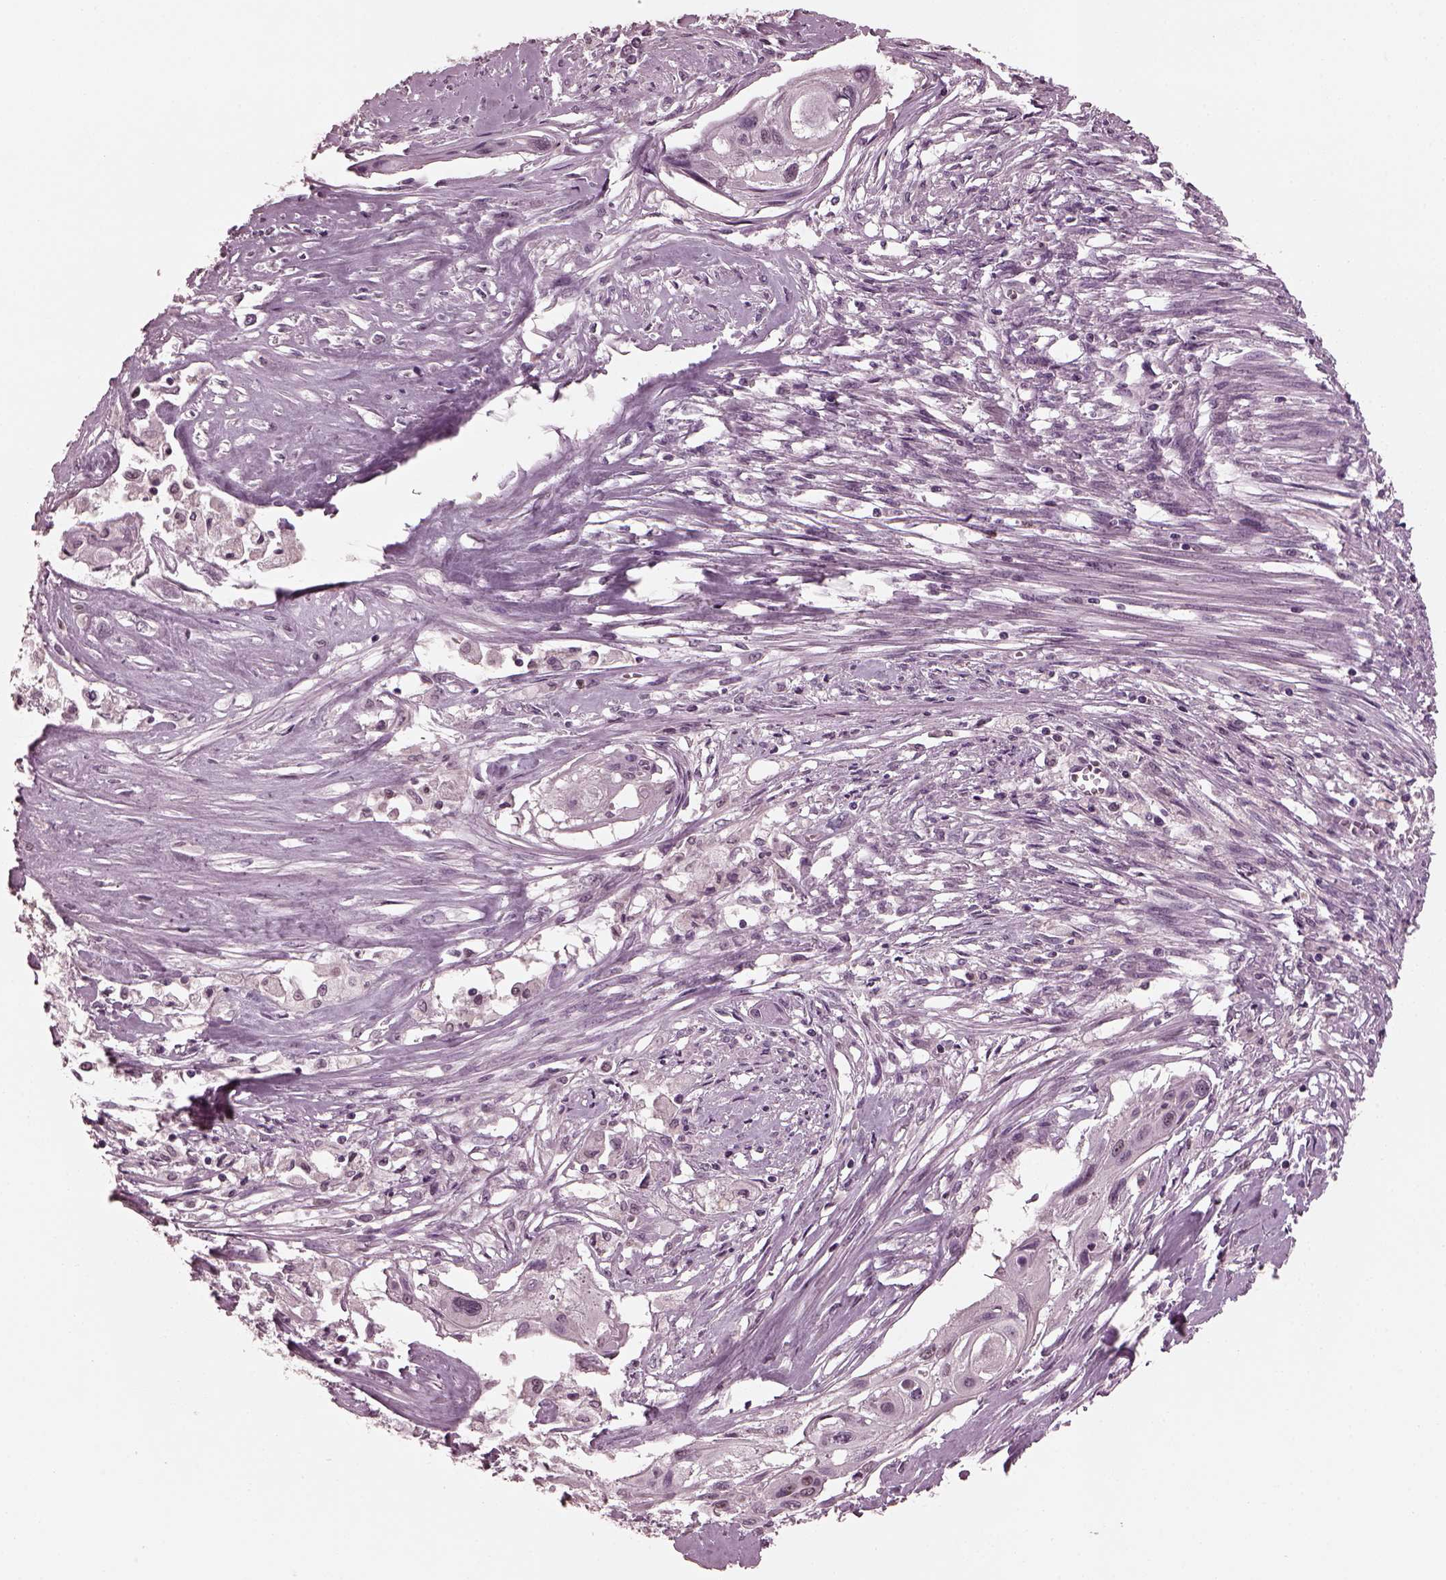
{"staining": {"intensity": "negative", "quantity": "none", "location": "none"}, "tissue": "cervical cancer", "cell_type": "Tumor cells", "image_type": "cancer", "snomed": [{"axis": "morphology", "description": "Squamous cell carcinoma, NOS"}, {"axis": "topography", "description": "Cervix"}], "caption": "The histopathology image demonstrates no significant staining in tumor cells of squamous cell carcinoma (cervical).", "gene": "TSKS", "patient": {"sex": "female", "age": 49}}